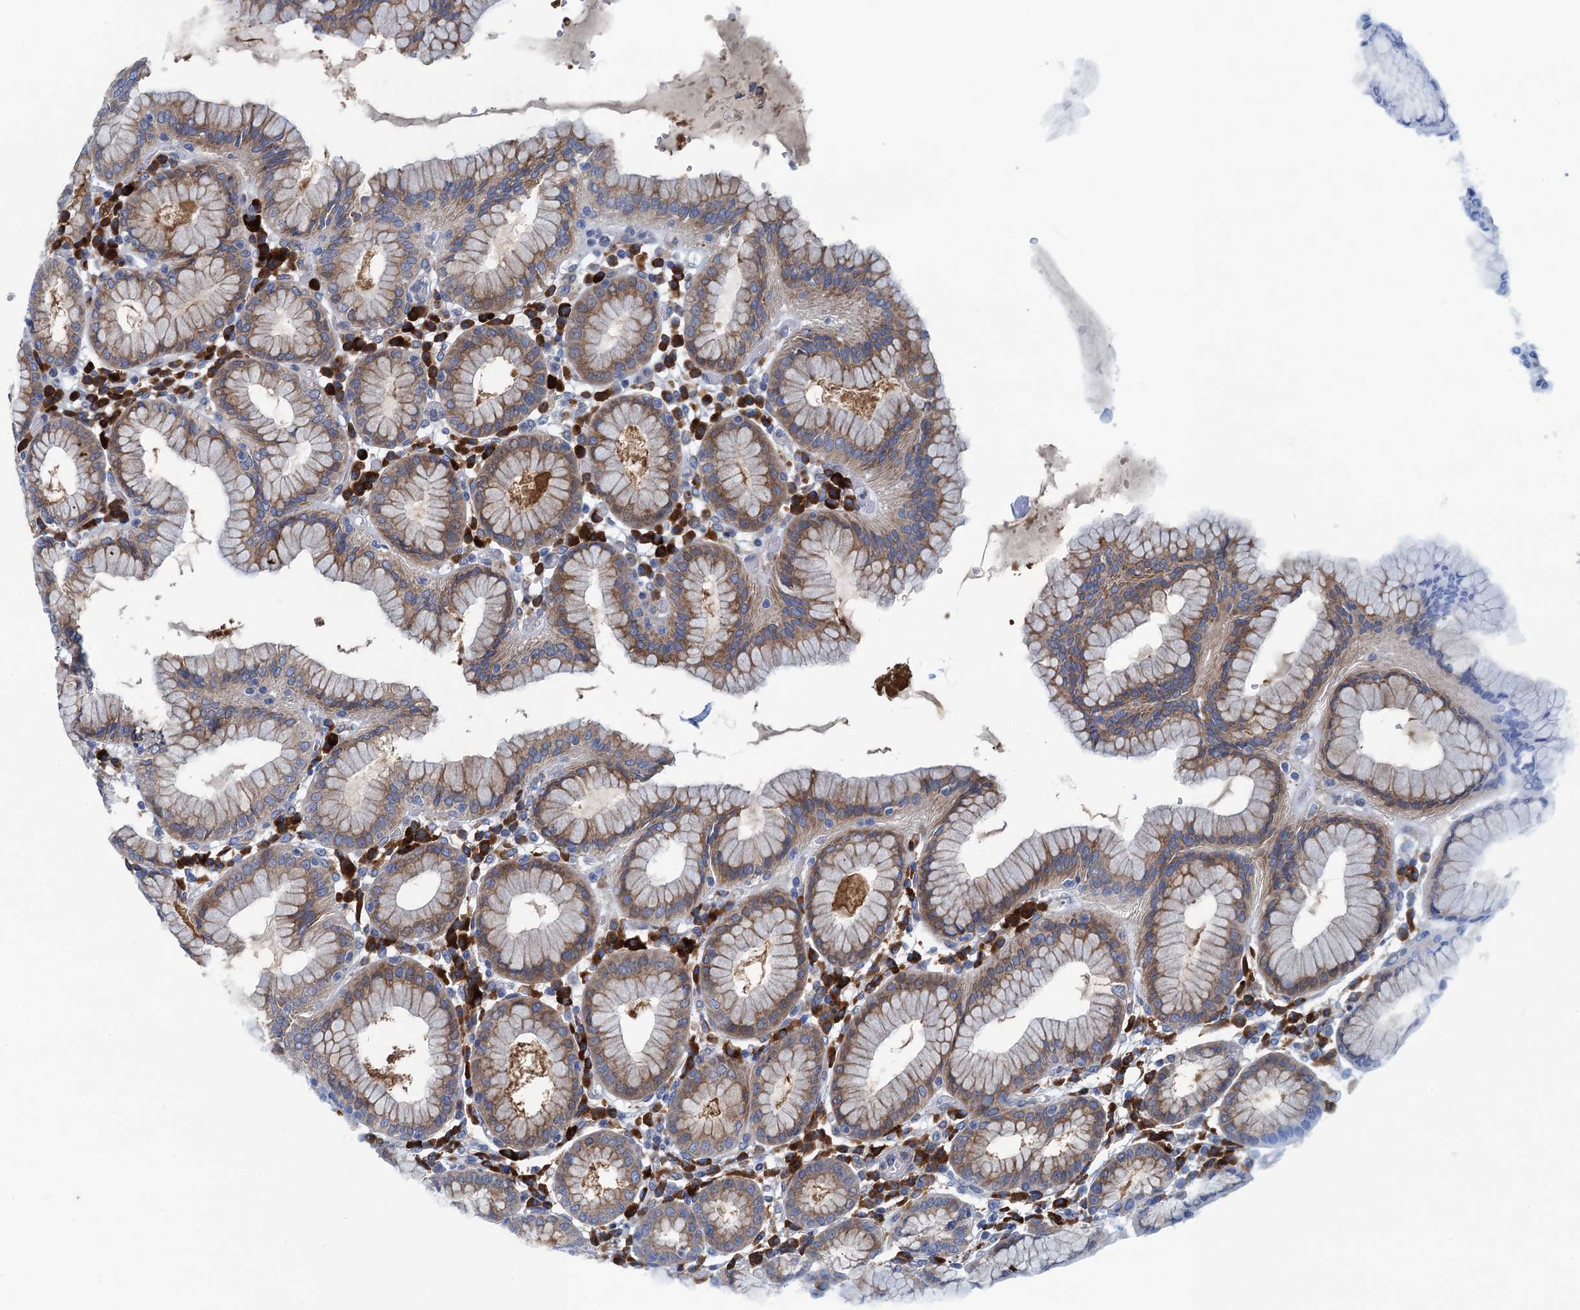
{"staining": {"intensity": "moderate", "quantity": ">75%", "location": "cytoplasmic/membranous"}, "tissue": "stomach", "cell_type": "Glandular cells", "image_type": "normal", "snomed": [{"axis": "morphology", "description": "Normal tissue, NOS"}, {"axis": "topography", "description": "Stomach"}, {"axis": "topography", "description": "Stomach, lower"}], "caption": "Protein expression analysis of benign stomach demonstrates moderate cytoplasmic/membranous staining in approximately >75% of glandular cells. (DAB (3,3'-diaminobenzidine) = brown stain, brightfield microscopy at high magnification).", "gene": "MYDGF", "patient": {"sex": "female", "age": 56}}